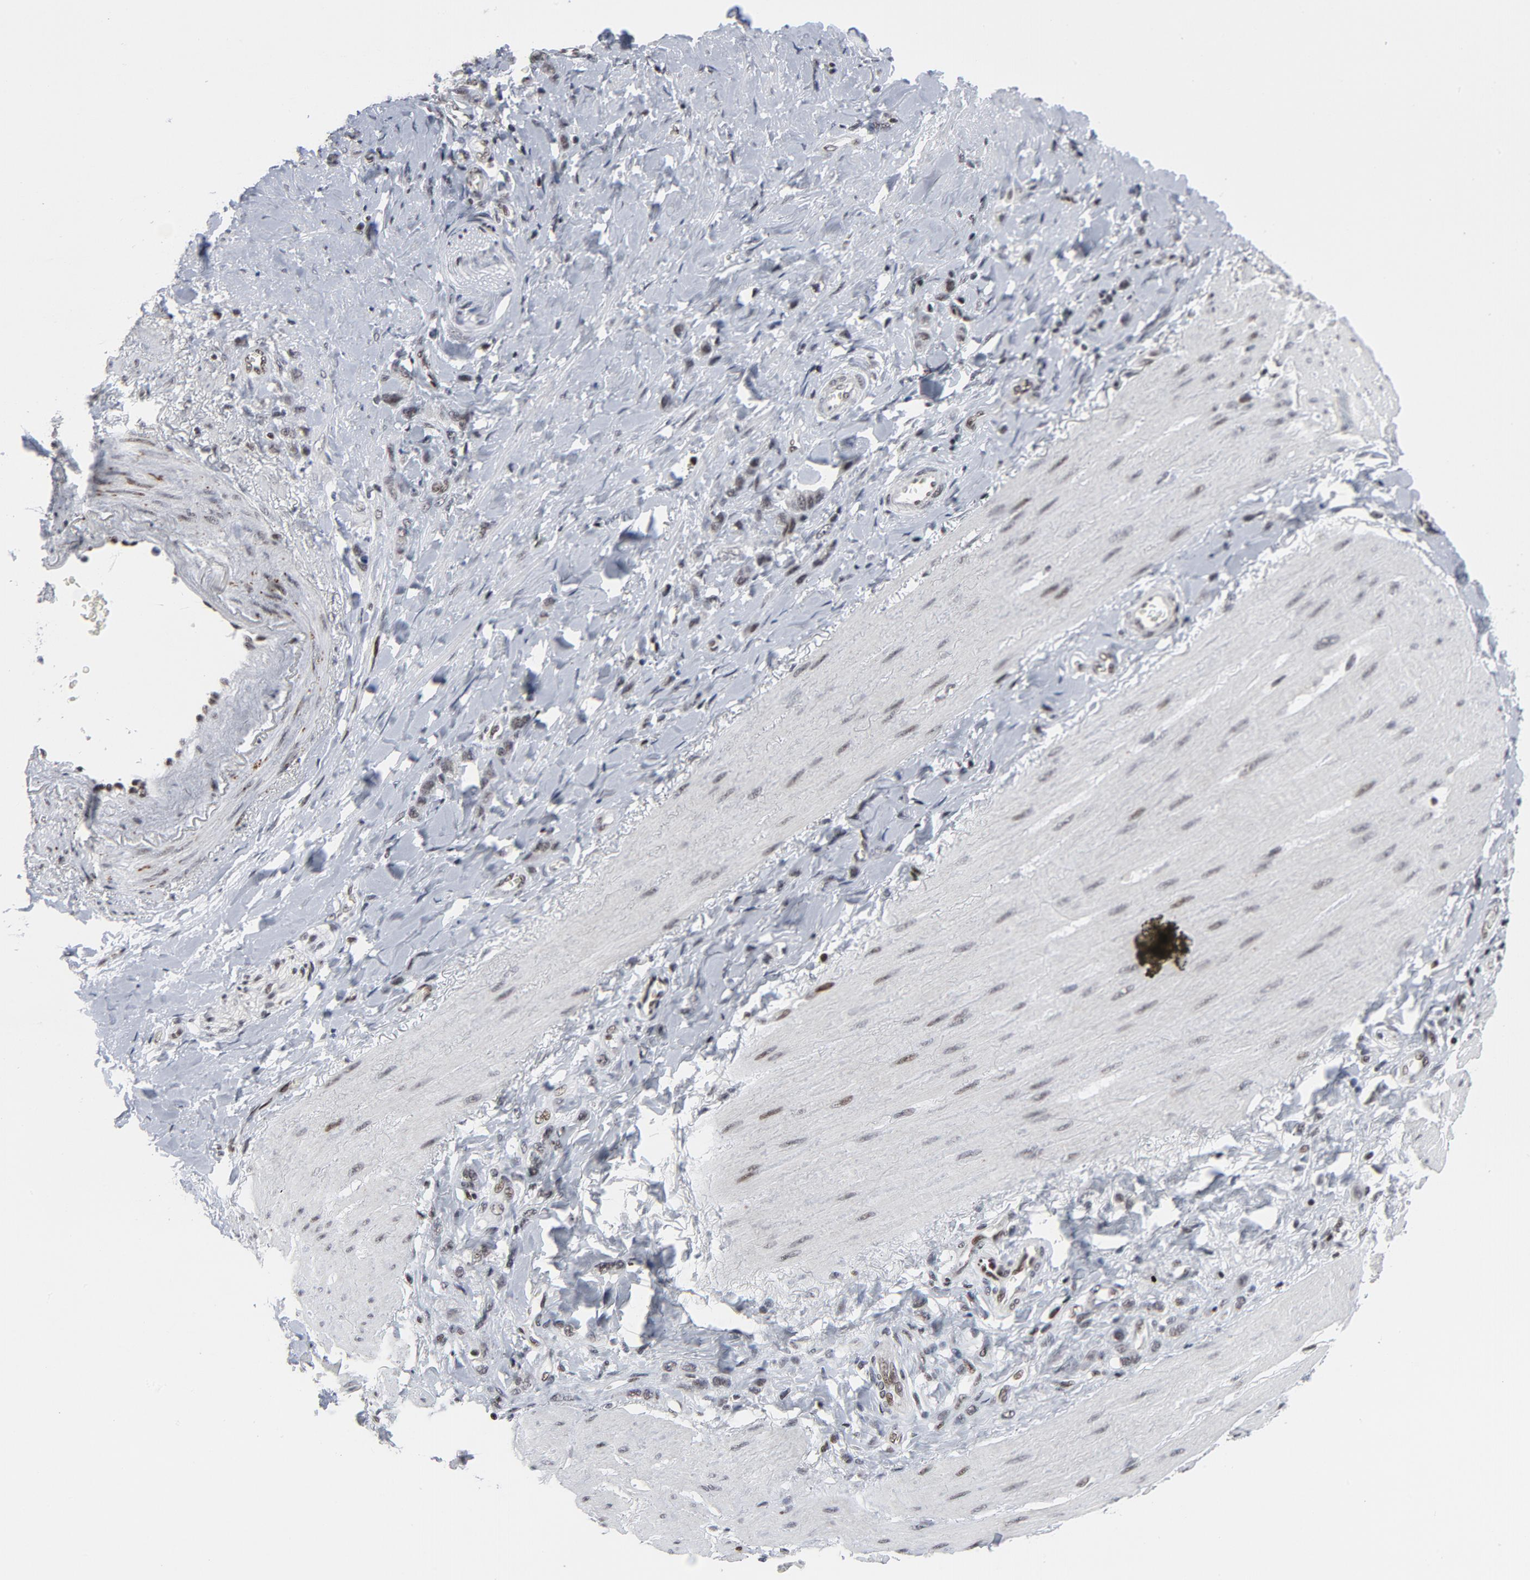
{"staining": {"intensity": "weak", "quantity": ">75%", "location": "nuclear"}, "tissue": "stomach cancer", "cell_type": "Tumor cells", "image_type": "cancer", "snomed": [{"axis": "morphology", "description": "Normal tissue, NOS"}, {"axis": "morphology", "description": "Adenocarcinoma, NOS"}, {"axis": "topography", "description": "Stomach"}], "caption": "DAB immunohistochemical staining of human stomach cancer displays weak nuclear protein staining in about >75% of tumor cells. The staining was performed using DAB (3,3'-diaminobenzidine), with brown indicating positive protein expression. Nuclei are stained blue with hematoxylin.", "gene": "GABPA", "patient": {"sex": "male", "age": 82}}